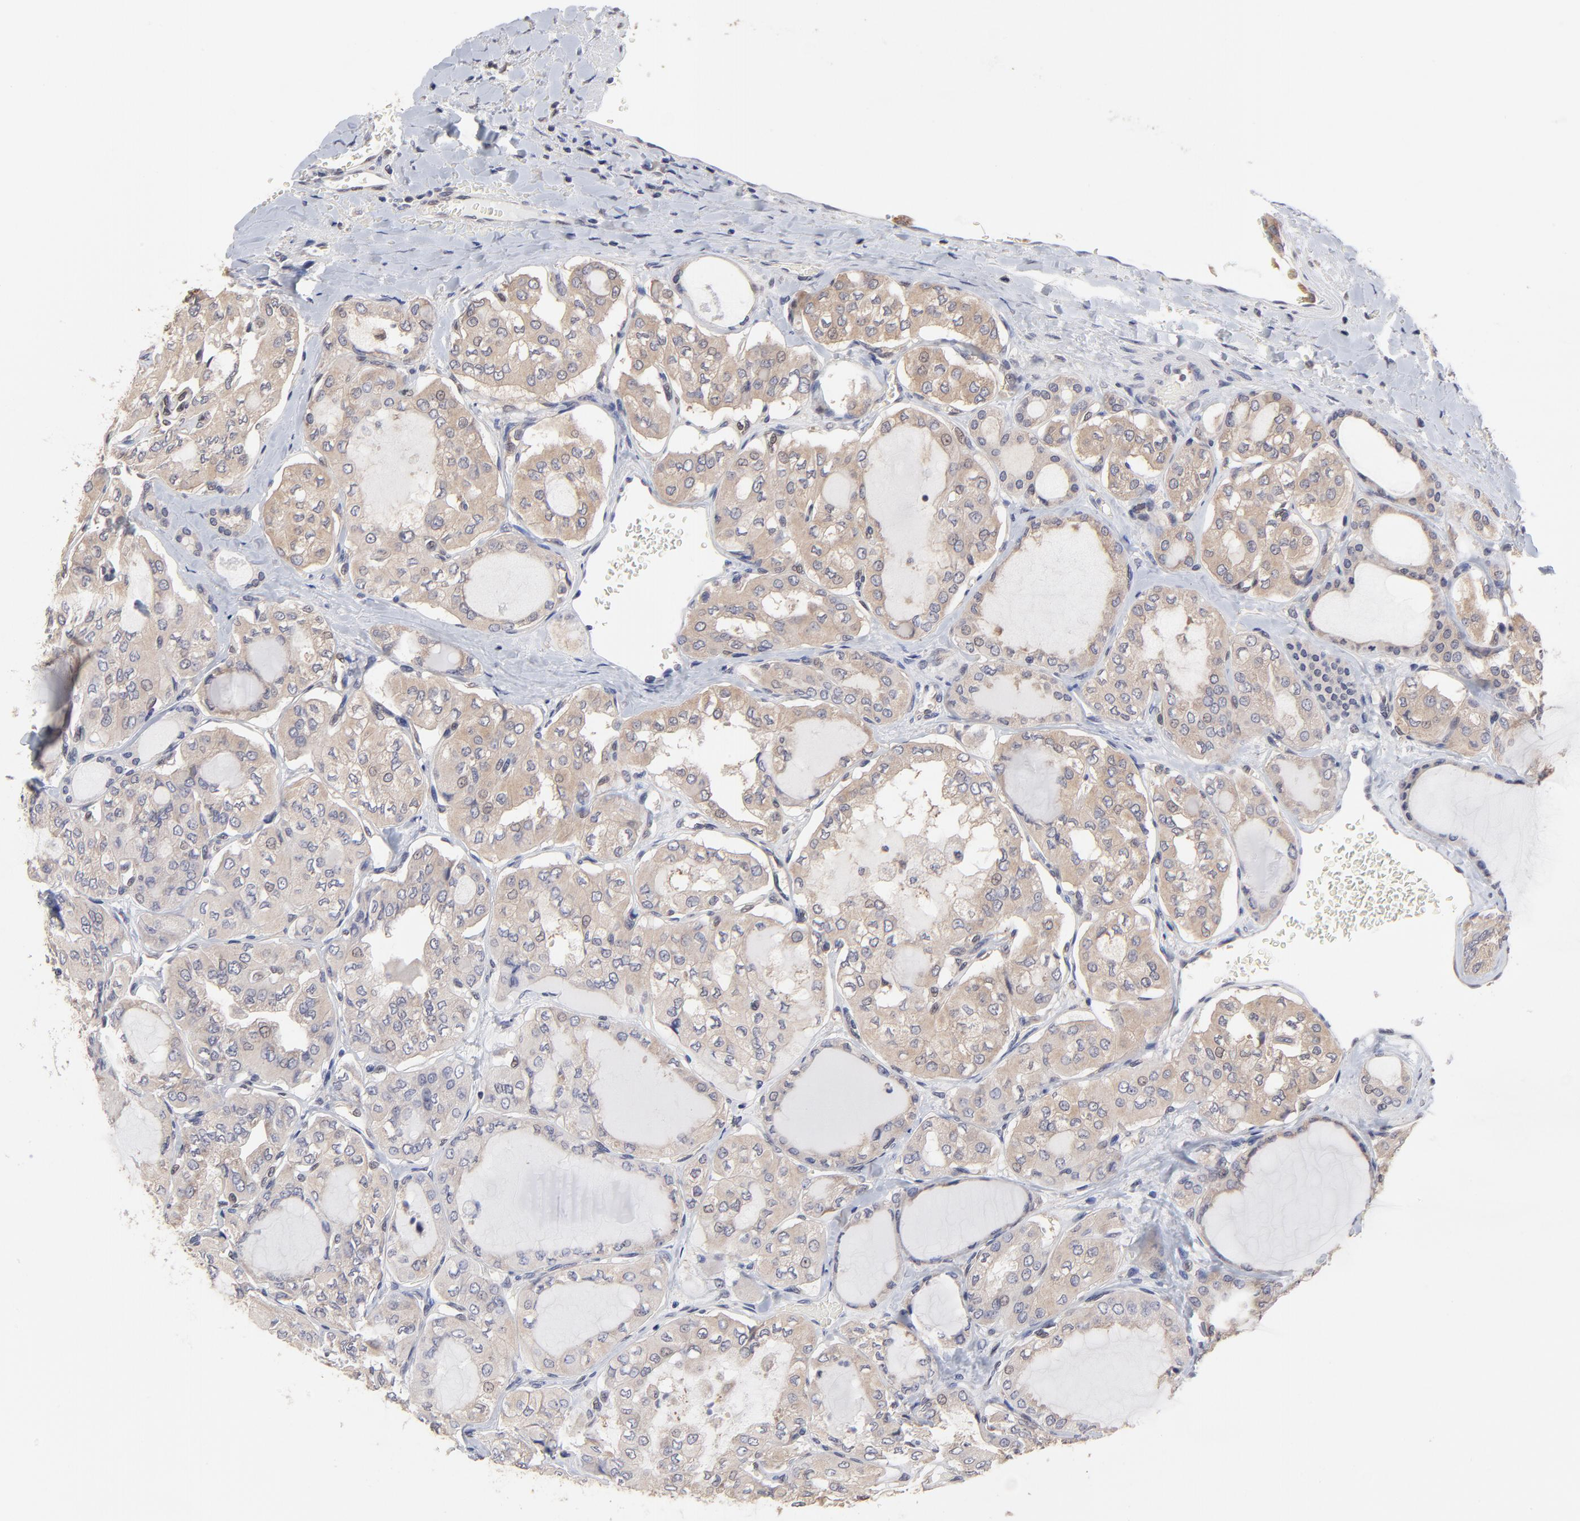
{"staining": {"intensity": "weak", "quantity": "25%-75%", "location": "cytoplasmic/membranous"}, "tissue": "thyroid cancer", "cell_type": "Tumor cells", "image_type": "cancer", "snomed": [{"axis": "morphology", "description": "Papillary adenocarcinoma, NOS"}, {"axis": "topography", "description": "Thyroid gland"}], "caption": "Protein staining by immunohistochemistry (IHC) demonstrates weak cytoplasmic/membranous expression in about 25%-75% of tumor cells in thyroid cancer (papillary adenocarcinoma).", "gene": "CCT2", "patient": {"sex": "male", "age": 20}}